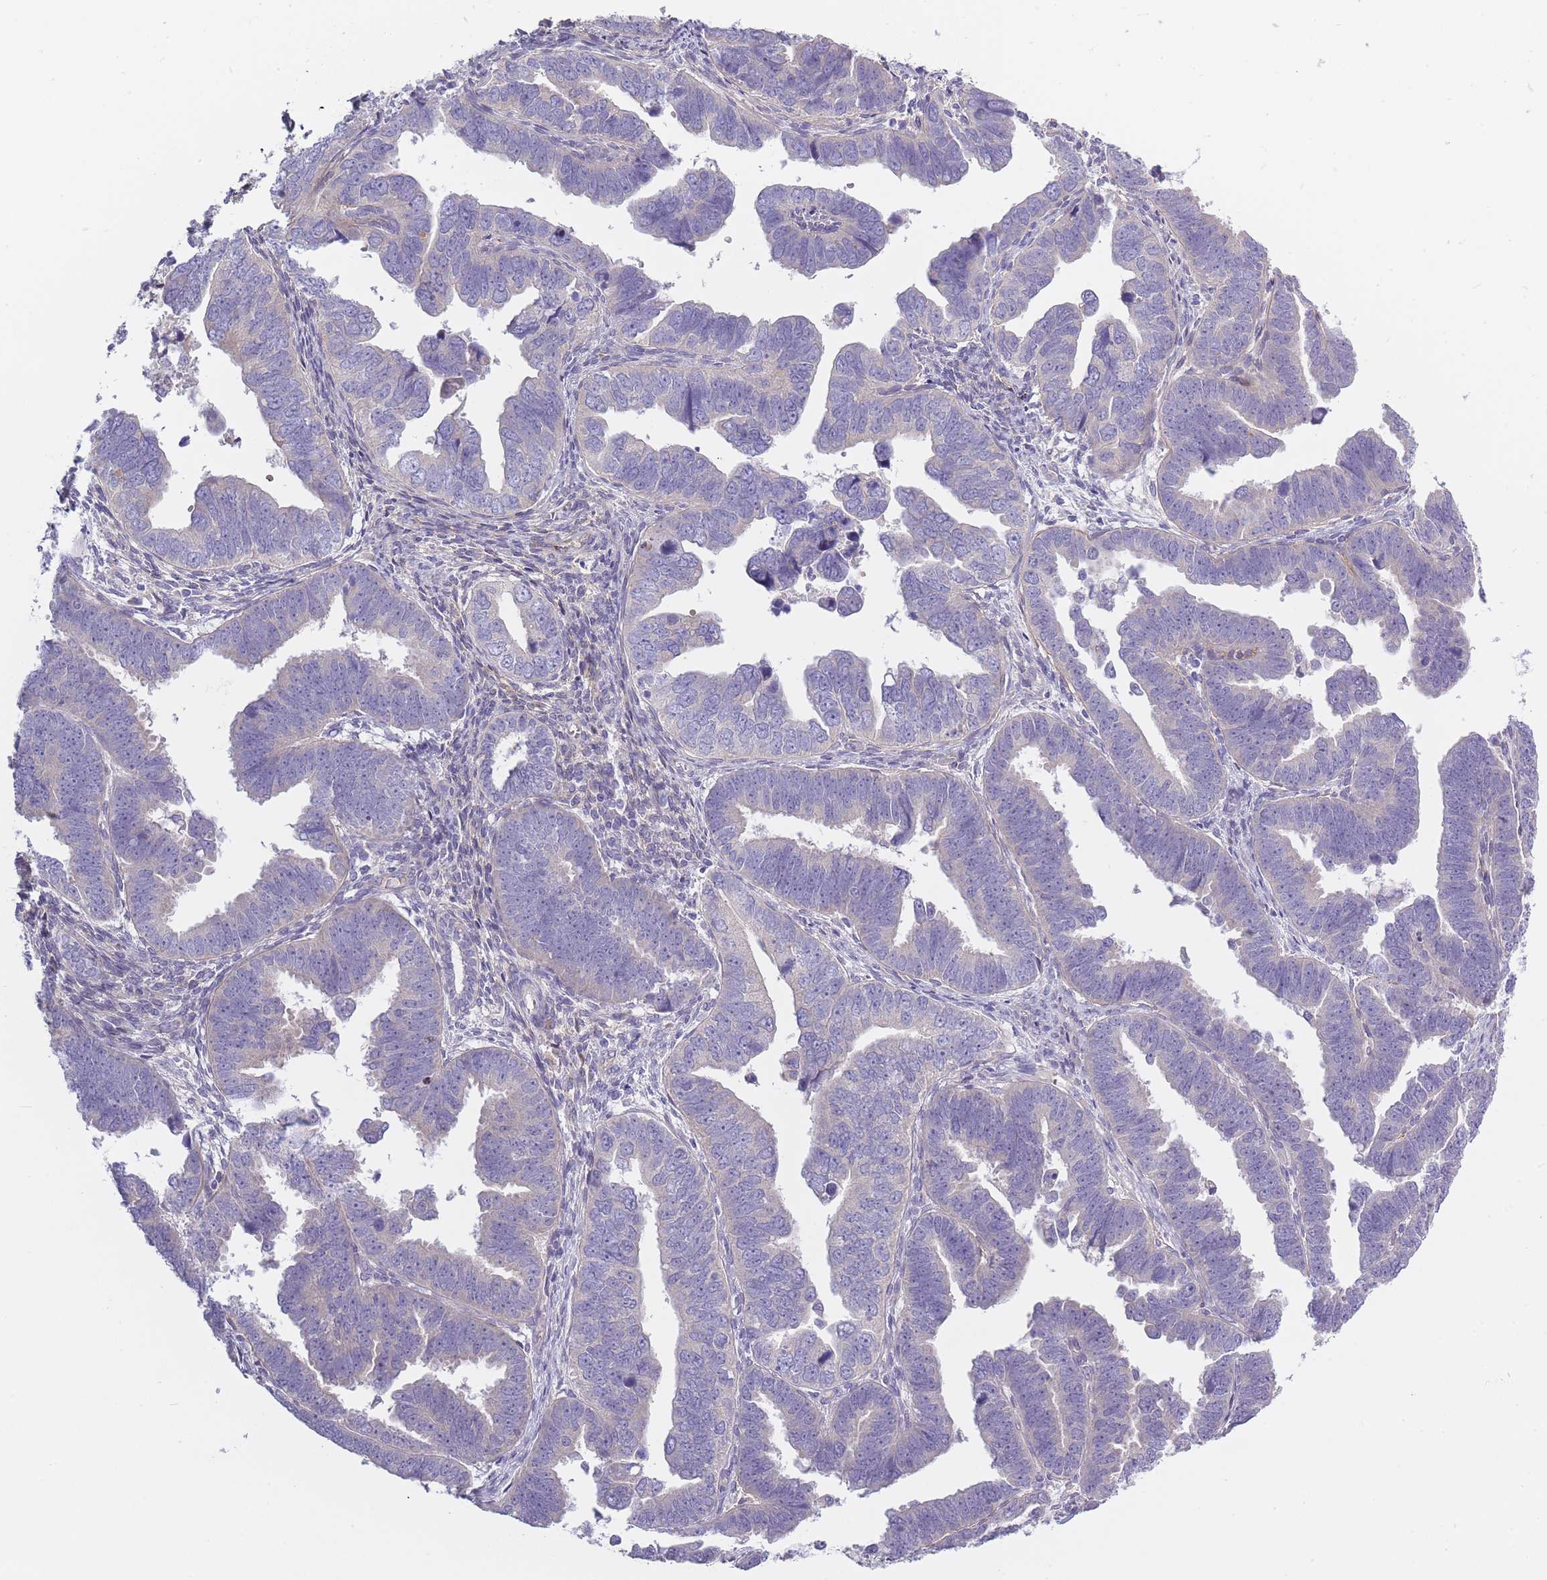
{"staining": {"intensity": "negative", "quantity": "none", "location": "none"}, "tissue": "endometrial cancer", "cell_type": "Tumor cells", "image_type": "cancer", "snomed": [{"axis": "morphology", "description": "Adenocarcinoma, NOS"}, {"axis": "topography", "description": "Endometrium"}], "caption": "An image of human endometrial cancer is negative for staining in tumor cells.", "gene": "AP3M2", "patient": {"sex": "female", "age": 75}}